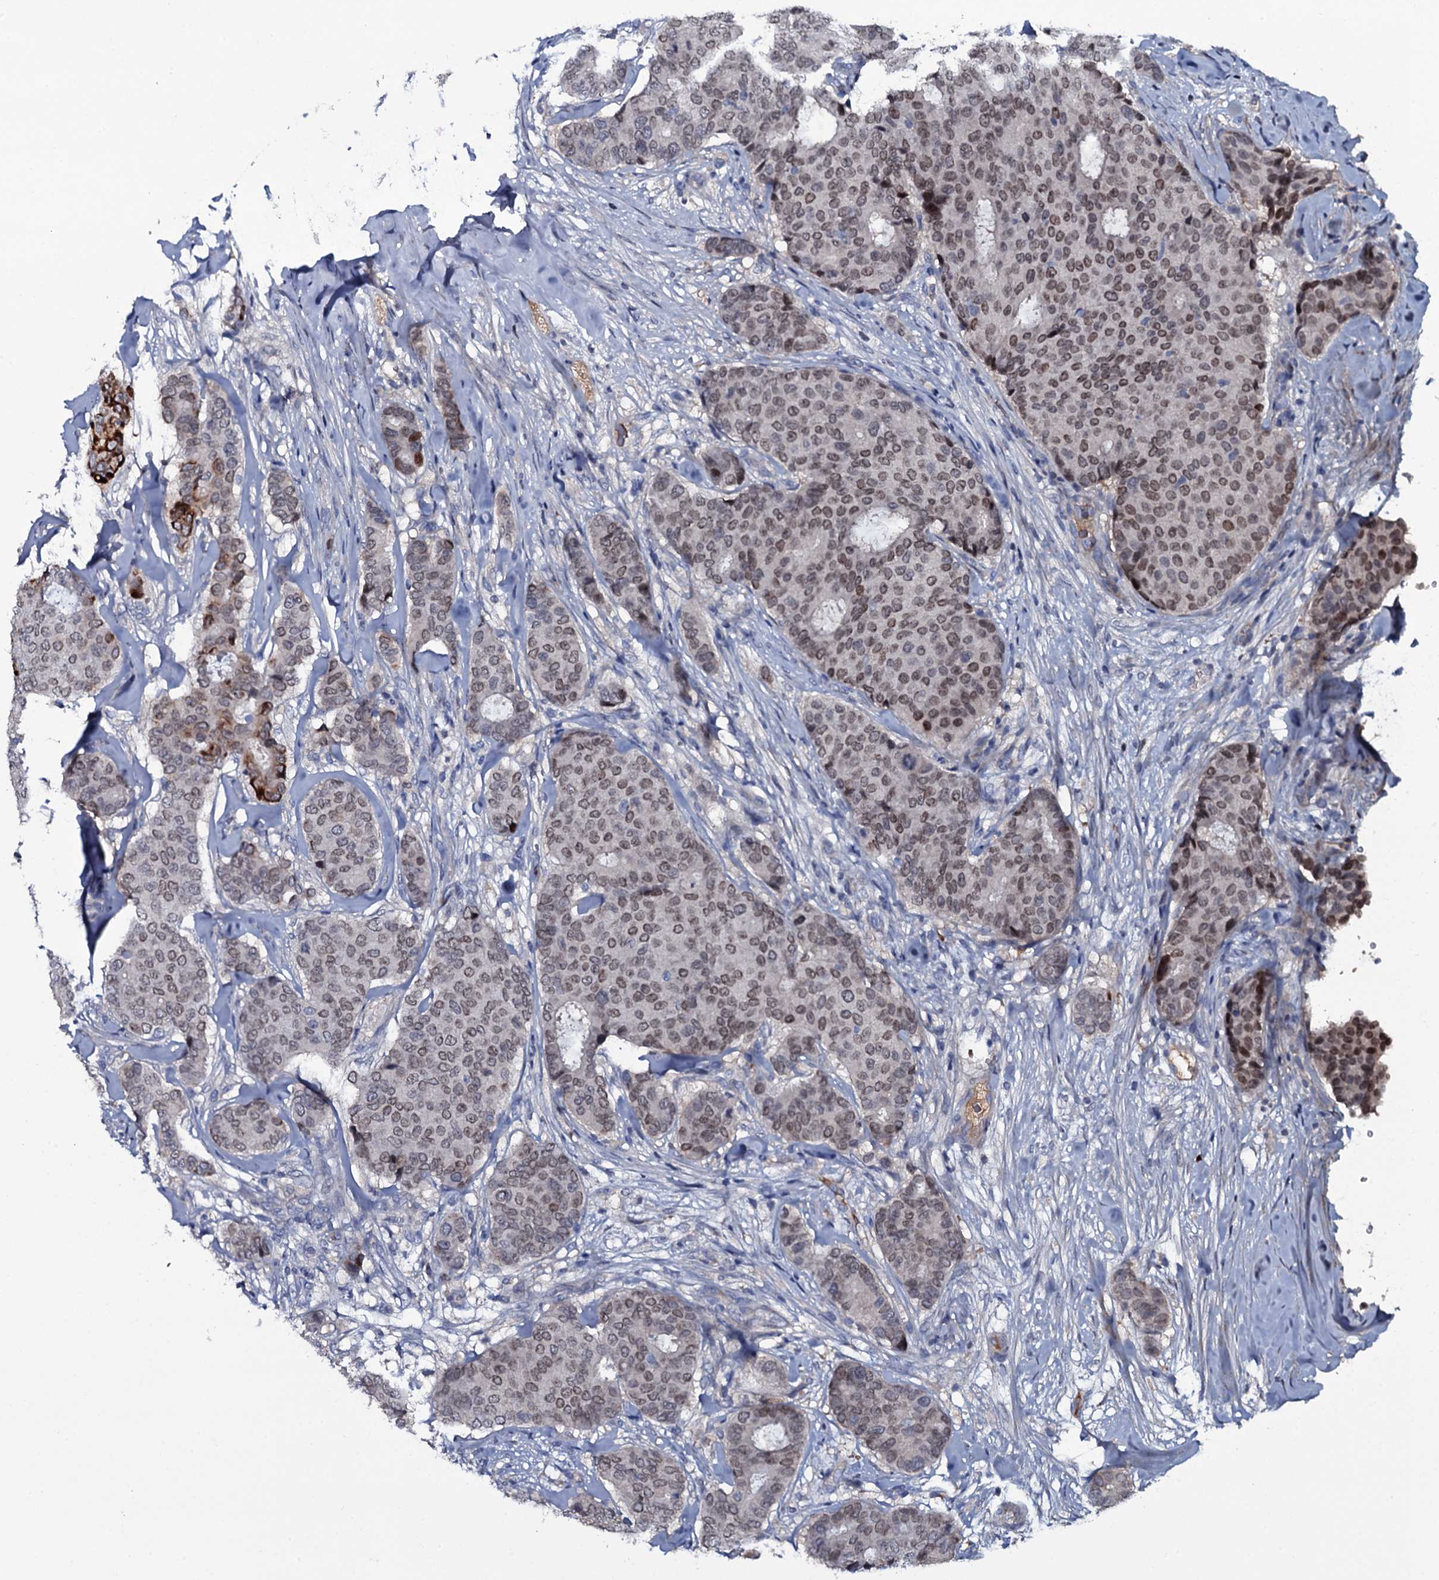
{"staining": {"intensity": "moderate", "quantity": ">75%", "location": "nuclear"}, "tissue": "breast cancer", "cell_type": "Tumor cells", "image_type": "cancer", "snomed": [{"axis": "morphology", "description": "Duct carcinoma"}, {"axis": "topography", "description": "Breast"}], "caption": "Protein expression analysis of infiltrating ductal carcinoma (breast) reveals moderate nuclear positivity in approximately >75% of tumor cells.", "gene": "LYG2", "patient": {"sex": "female", "age": 75}}